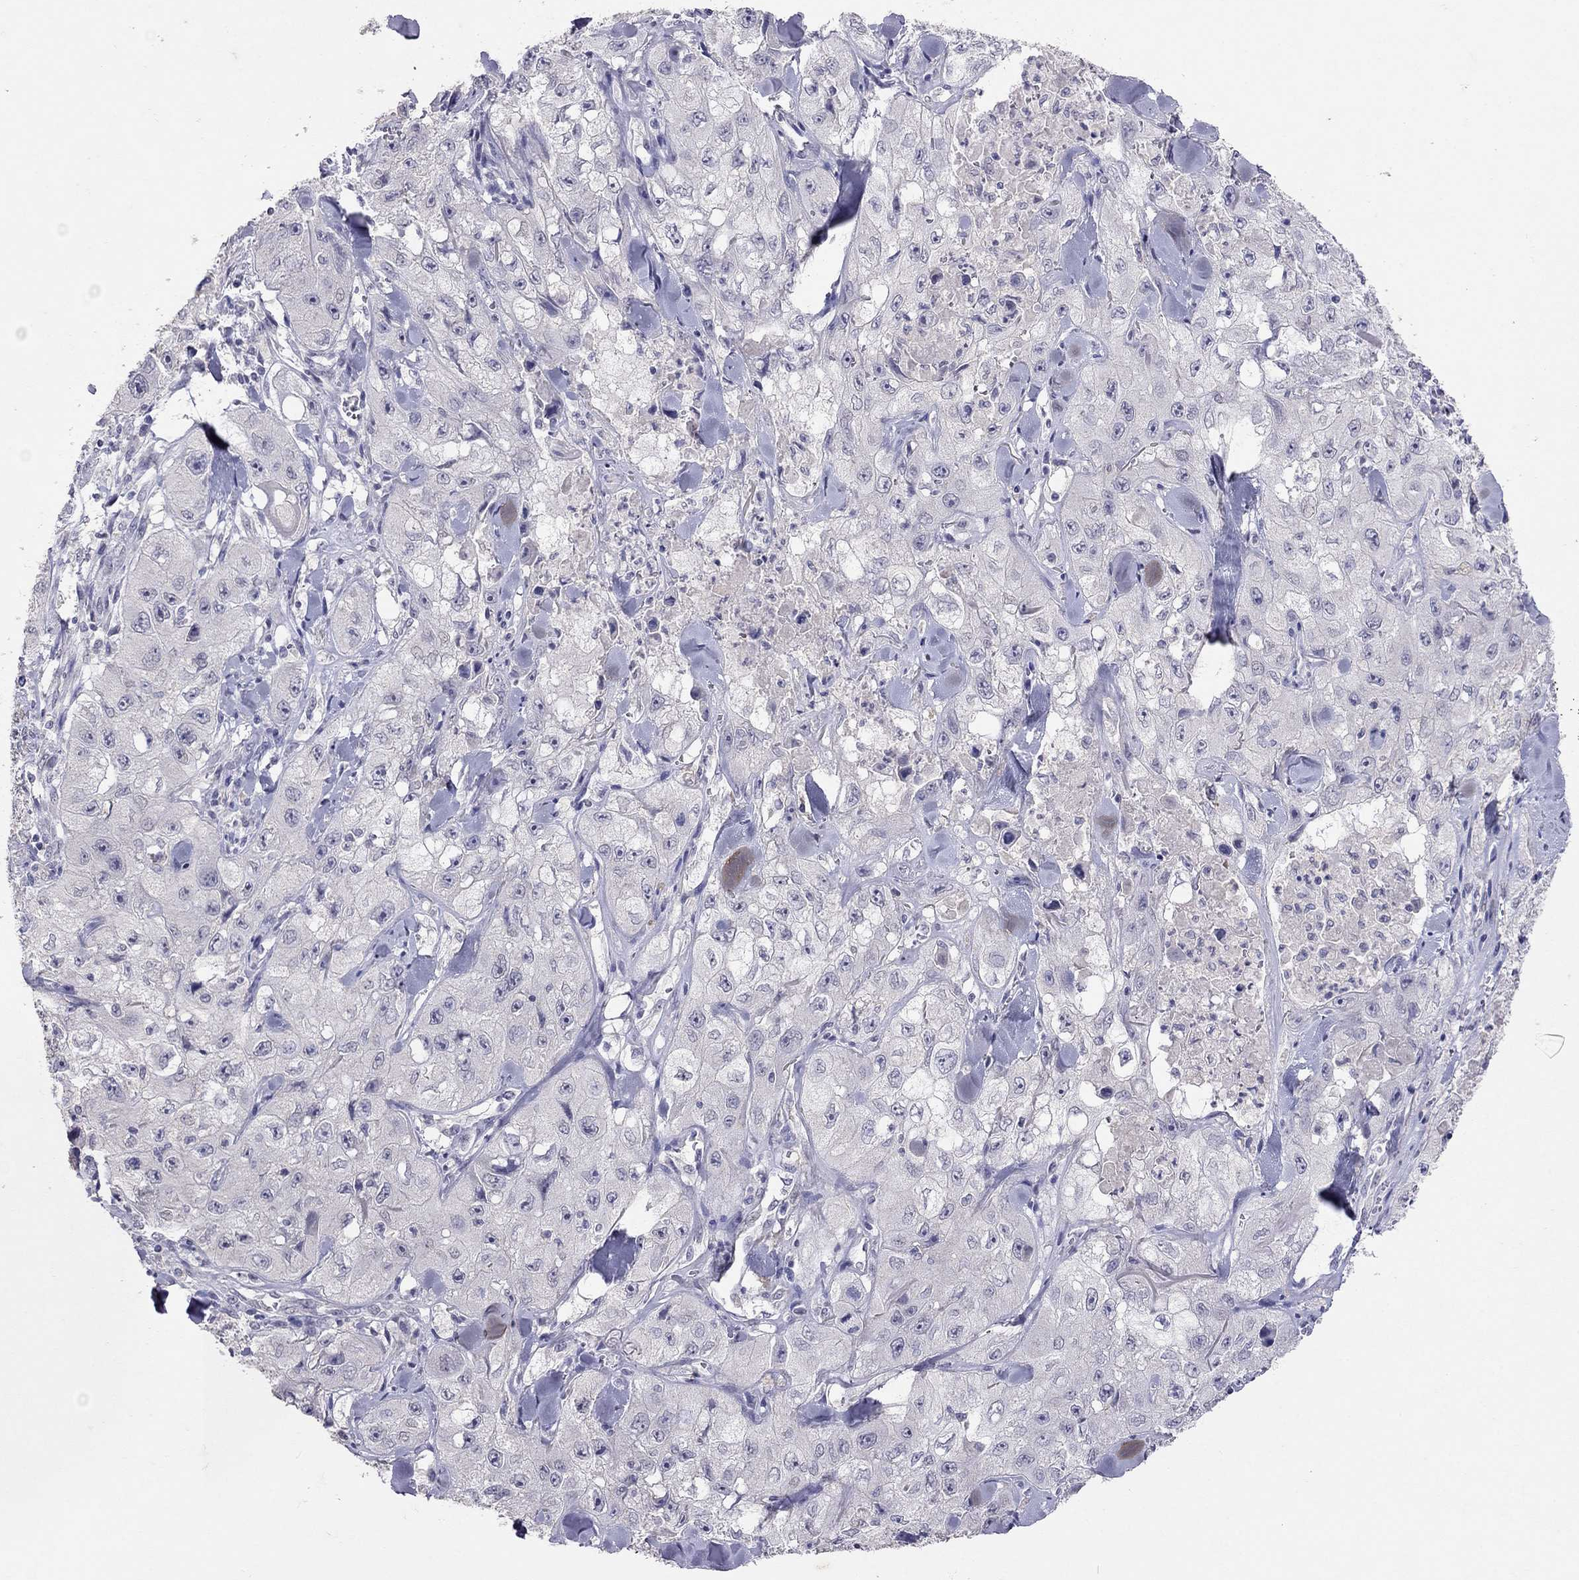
{"staining": {"intensity": "negative", "quantity": "none", "location": "none"}, "tissue": "skin cancer", "cell_type": "Tumor cells", "image_type": "cancer", "snomed": [{"axis": "morphology", "description": "Squamous cell carcinoma, NOS"}, {"axis": "topography", "description": "Skin"}, {"axis": "topography", "description": "Subcutis"}], "caption": "Tumor cells show no significant expression in squamous cell carcinoma (skin).", "gene": "FST", "patient": {"sex": "male", "age": 73}}